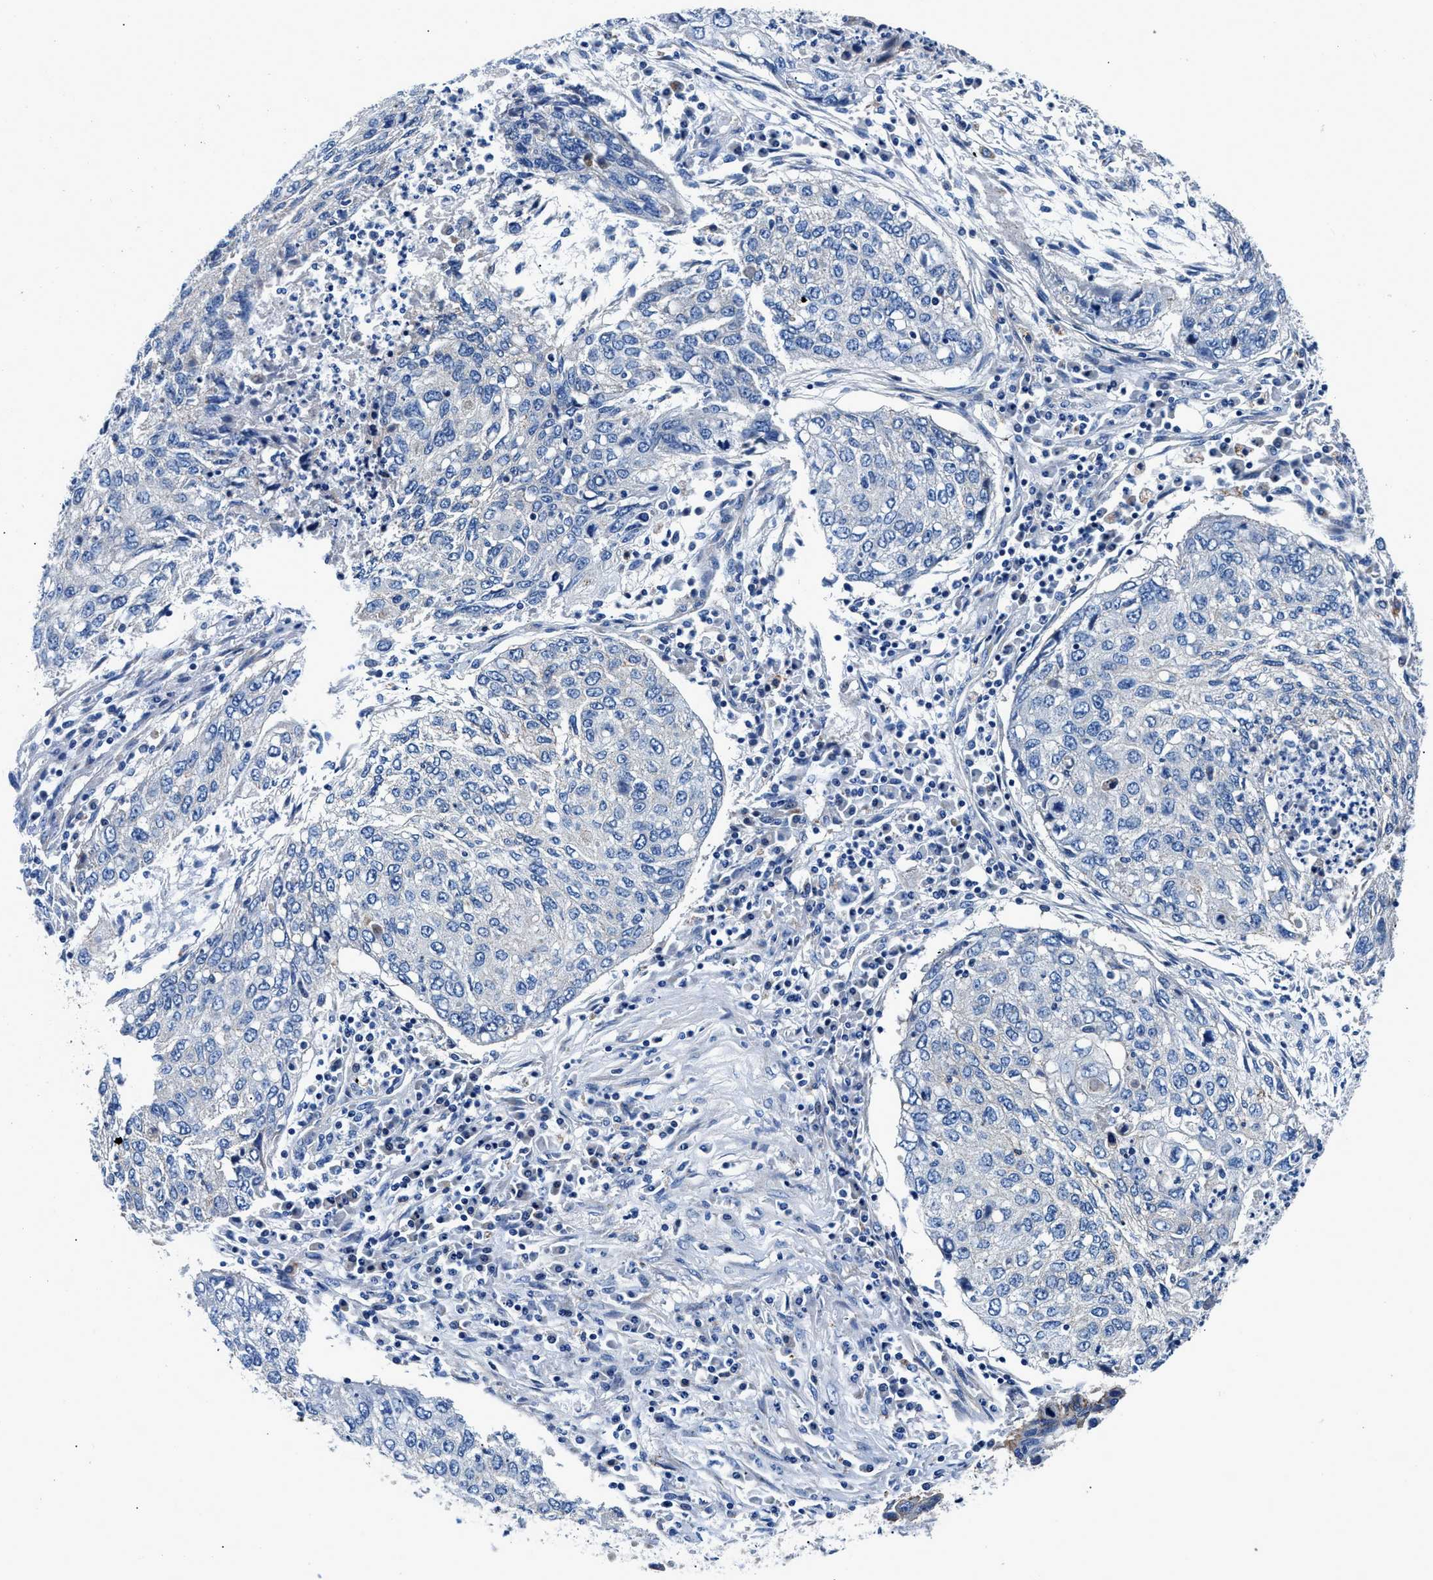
{"staining": {"intensity": "negative", "quantity": "none", "location": "none"}, "tissue": "lung cancer", "cell_type": "Tumor cells", "image_type": "cancer", "snomed": [{"axis": "morphology", "description": "Squamous cell carcinoma, NOS"}, {"axis": "topography", "description": "Lung"}], "caption": "The micrograph reveals no staining of tumor cells in lung squamous cell carcinoma.", "gene": "DAG1", "patient": {"sex": "female", "age": 63}}